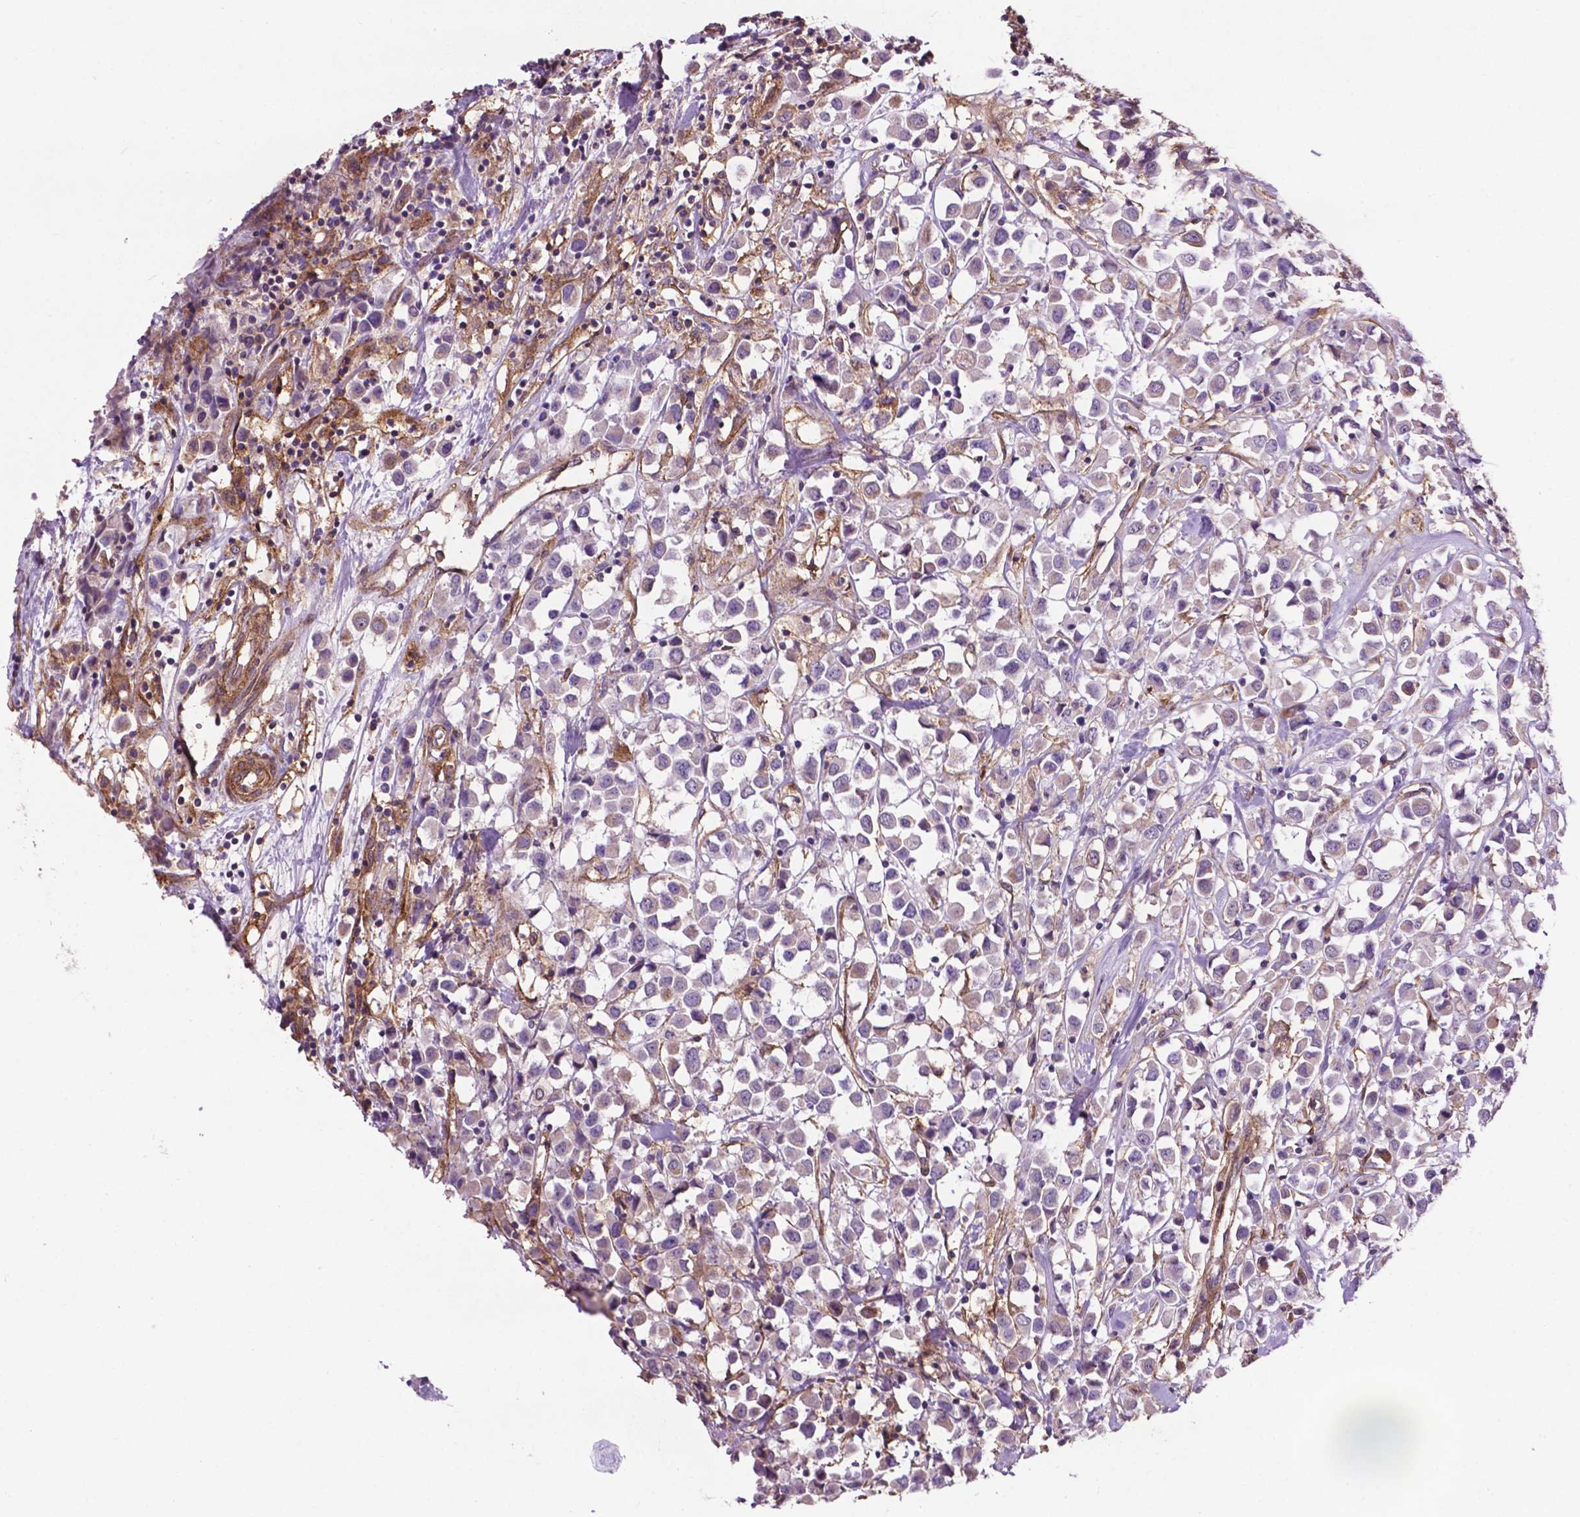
{"staining": {"intensity": "weak", "quantity": "<25%", "location": "cytoplasmic/membranous"}, "tissue": "breast cancer", "cell_type": "Tumor cells", "image_type": "cancer", "snomed": [{"axis": "morphology", "description": "Duct carcinoma"}, {"axis": "topography", "description": "Breast"}], "caption": "The immunohistochemistry (IHC) photomicrograph has no significant expression in tumor cells of breast cancer tissue. Brightfield microscopy of immunohistochemistry (IHC) stained with DAB (brown) and hematoxylin (blue), captured at high magnification.", "gene": "RRAS", "patient": {"sex": "female", "age": 61}}